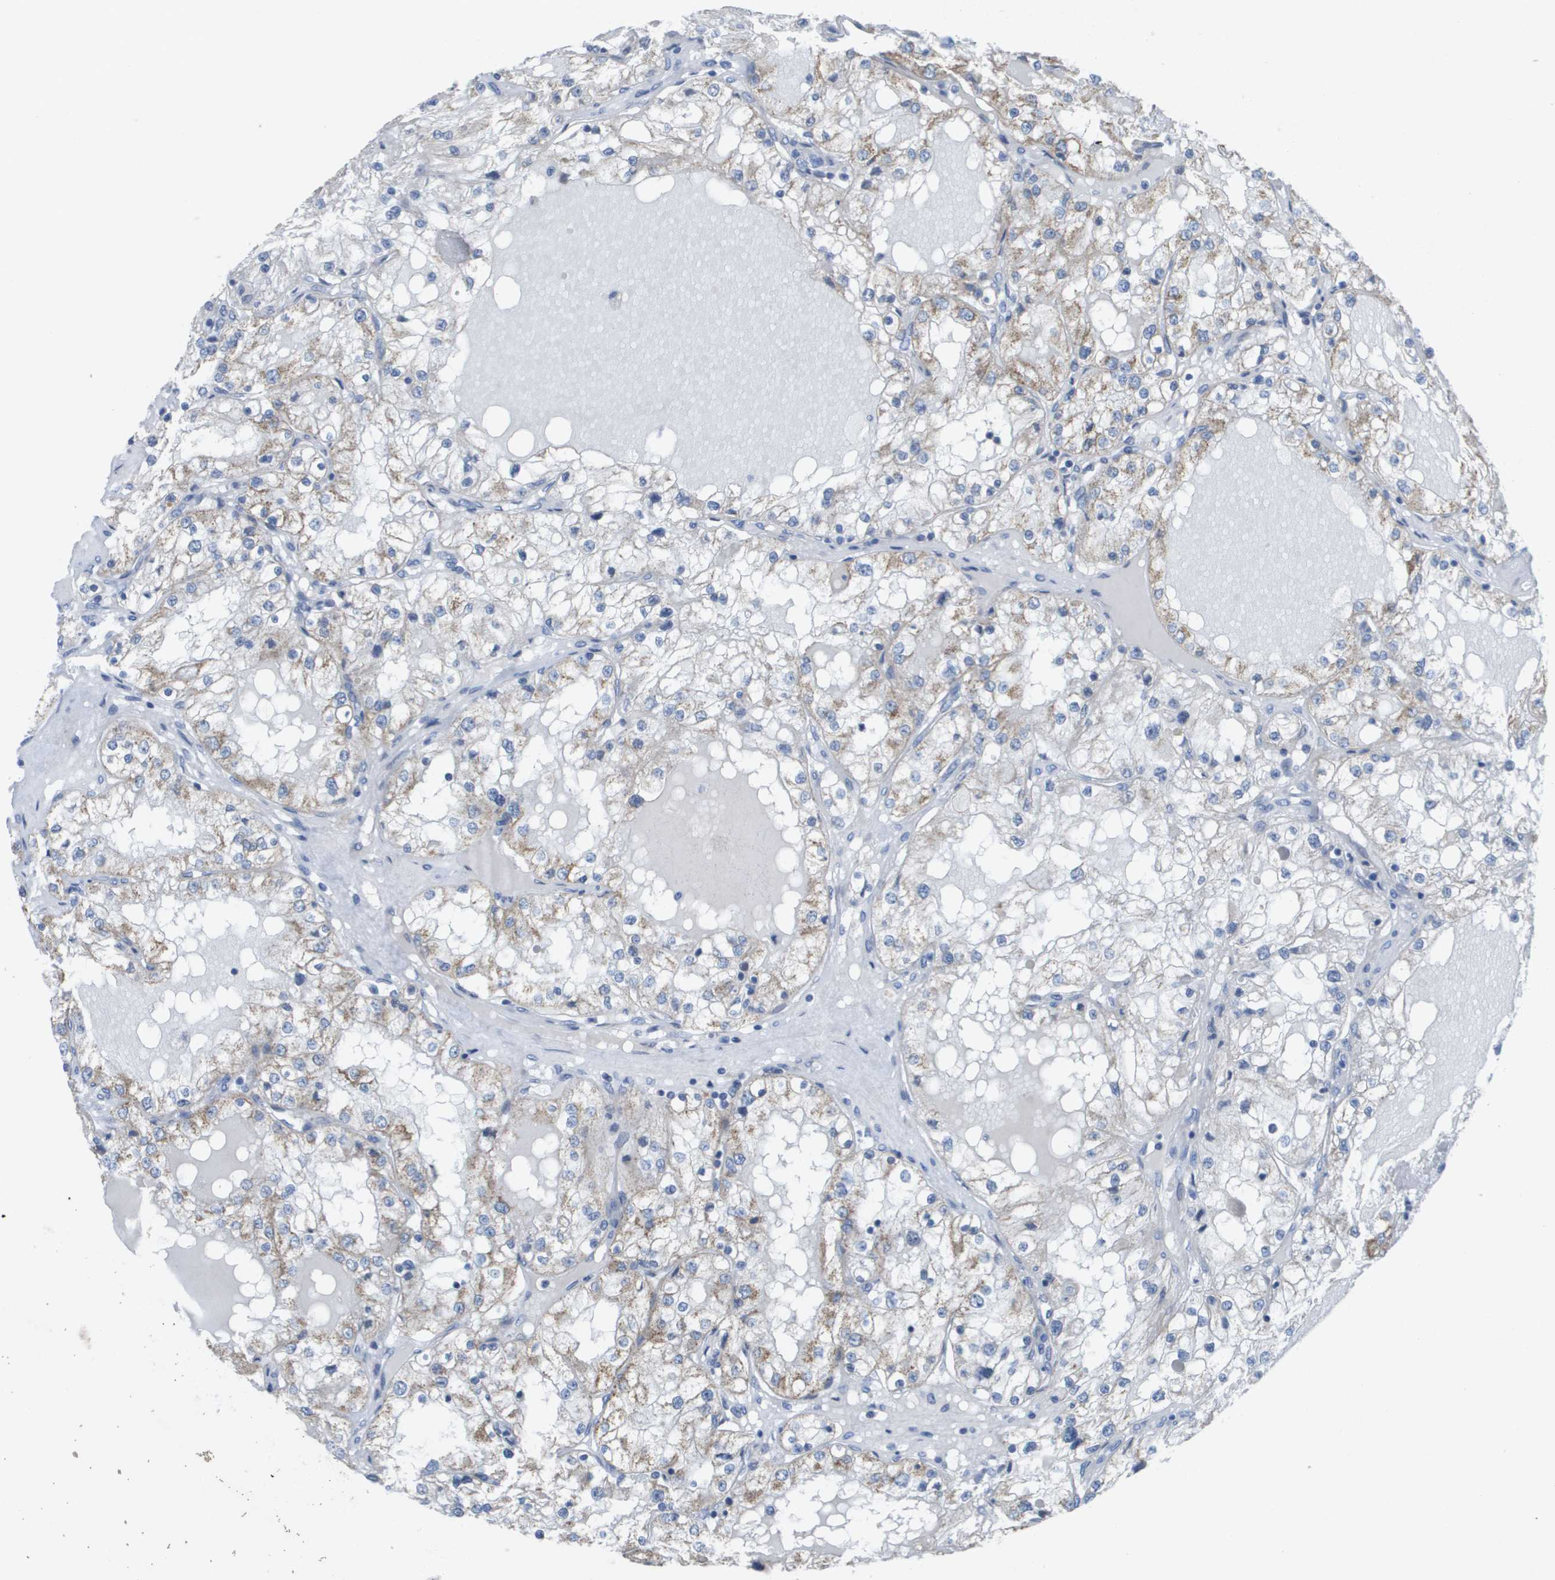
{"staining": {"intensity": "weak", "quantity": "25%-75%", "location": "cytoplasmic/membranous"}, "tissue": "renal cancer", "cell_type": "Tumor cells", "image_type": "cancer", "snomed": [{"axis": "morphology", "description": "Adenocarcinoma, NOS"}, {"axis": "topography", "description": "Kidney"}], "caption": "Immunohistochemical staining of human adenocarcinoma (renal) demonstrates low levels of weak cytoplasmic/membranous protein positivity in about 25%-75% of tumor cells. The protein of interest is stained brown, and the nuclei are stained in blue (DAB (3,3'-diaminobenzidine) IHC with brightfield microscopy, high magnification).", "gene": "TMEM223", "patient": {"sex": "male", "age": 68}}